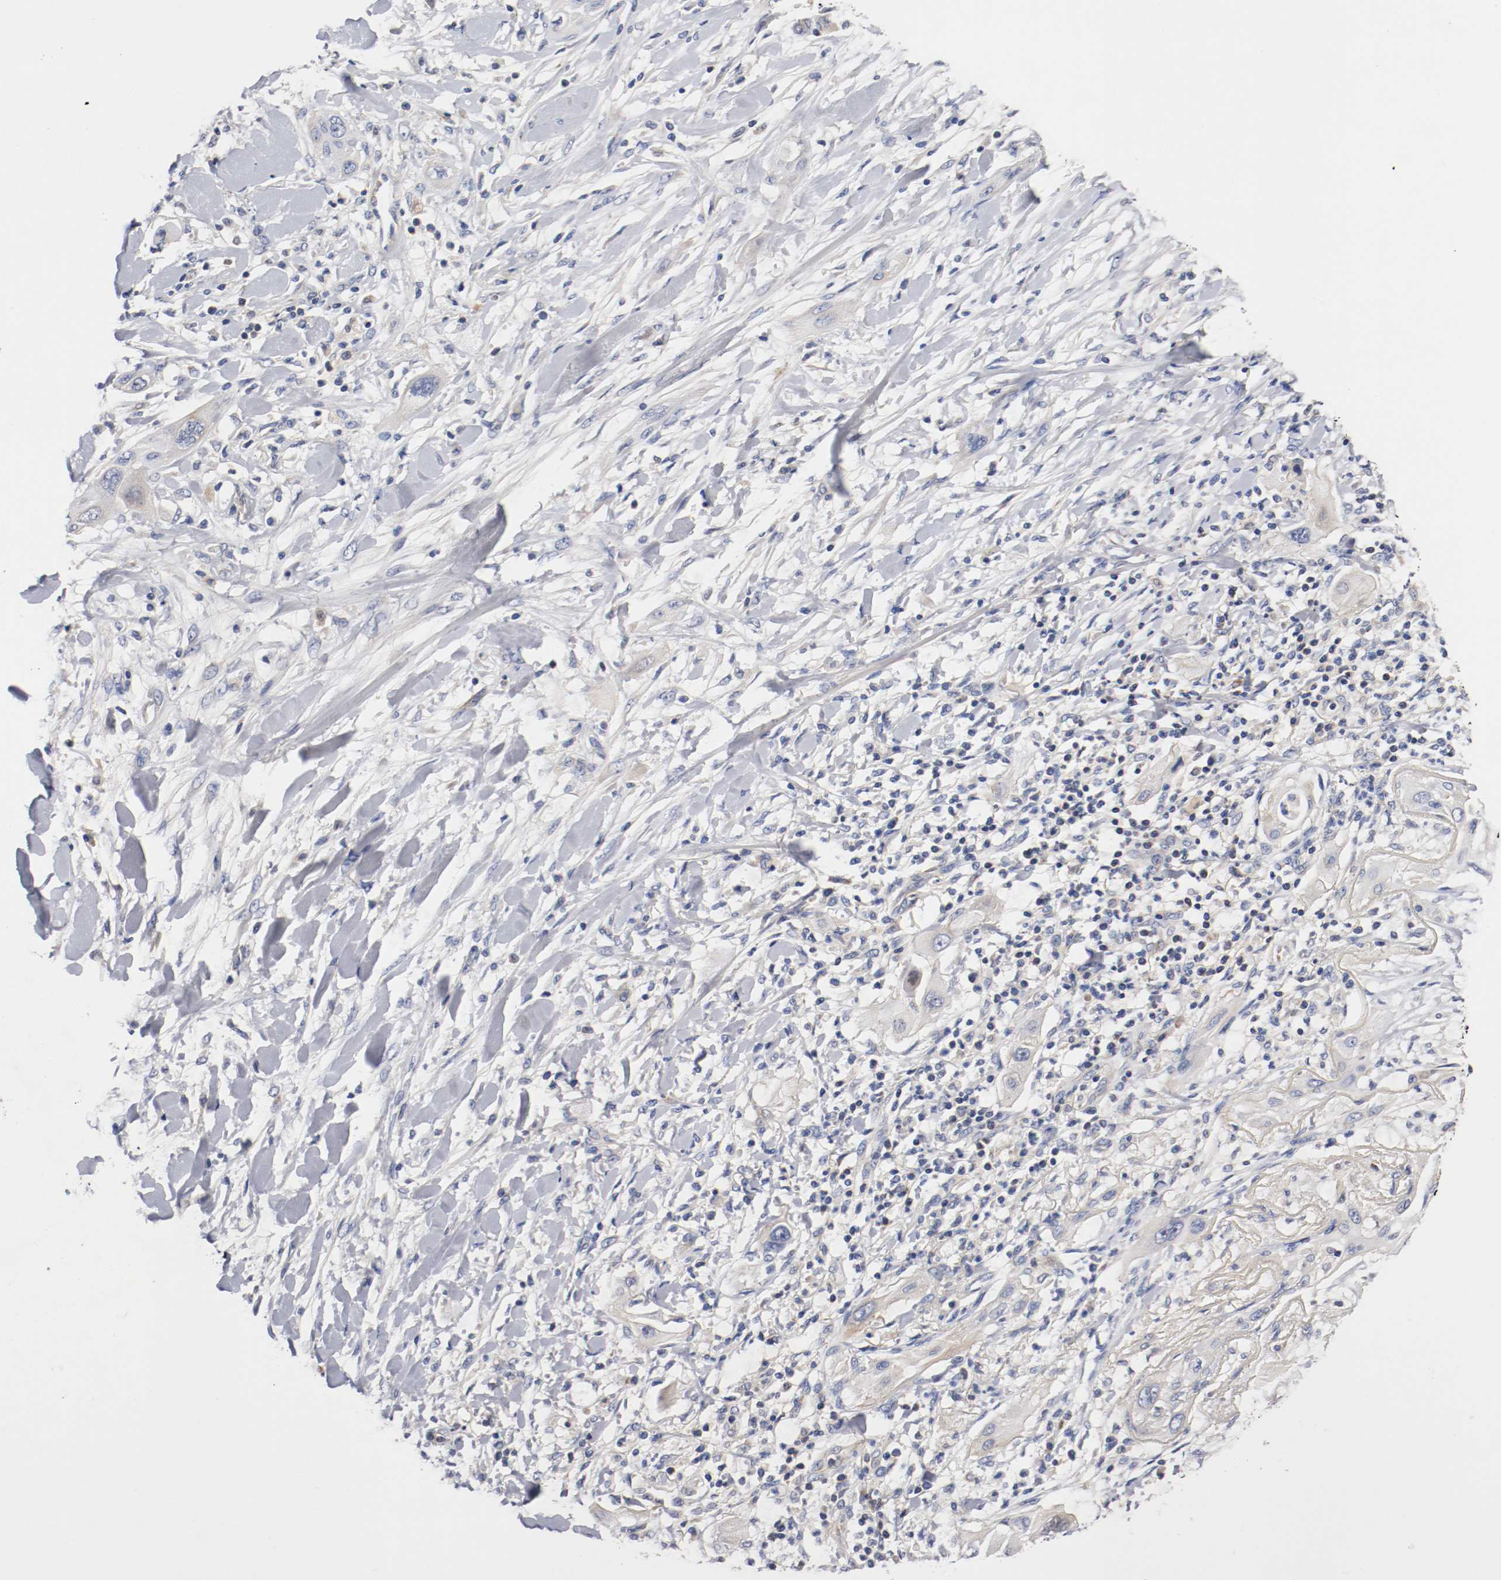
{"staining": {"intensity": "negative", "quantity": "none", "location": "none"}, "tissue": "lung cancer", "cell_type": "Tumor cells", "image_type": "cancer", "snomed": [{"axis": "morphology", "description": "Squamous cell carcinoma, NOS"}, {"axis": "topography", "description": "Lung"}], "caption": "Lung squamous cell carcinoma was stained to show a protein in brown. There is no significant positivity in tumor cells. (DAB immunohistochemistry with hematoxylin counter stain).", "gene": "PCSK6", "patient": {"sex": "female", "age": 47}}